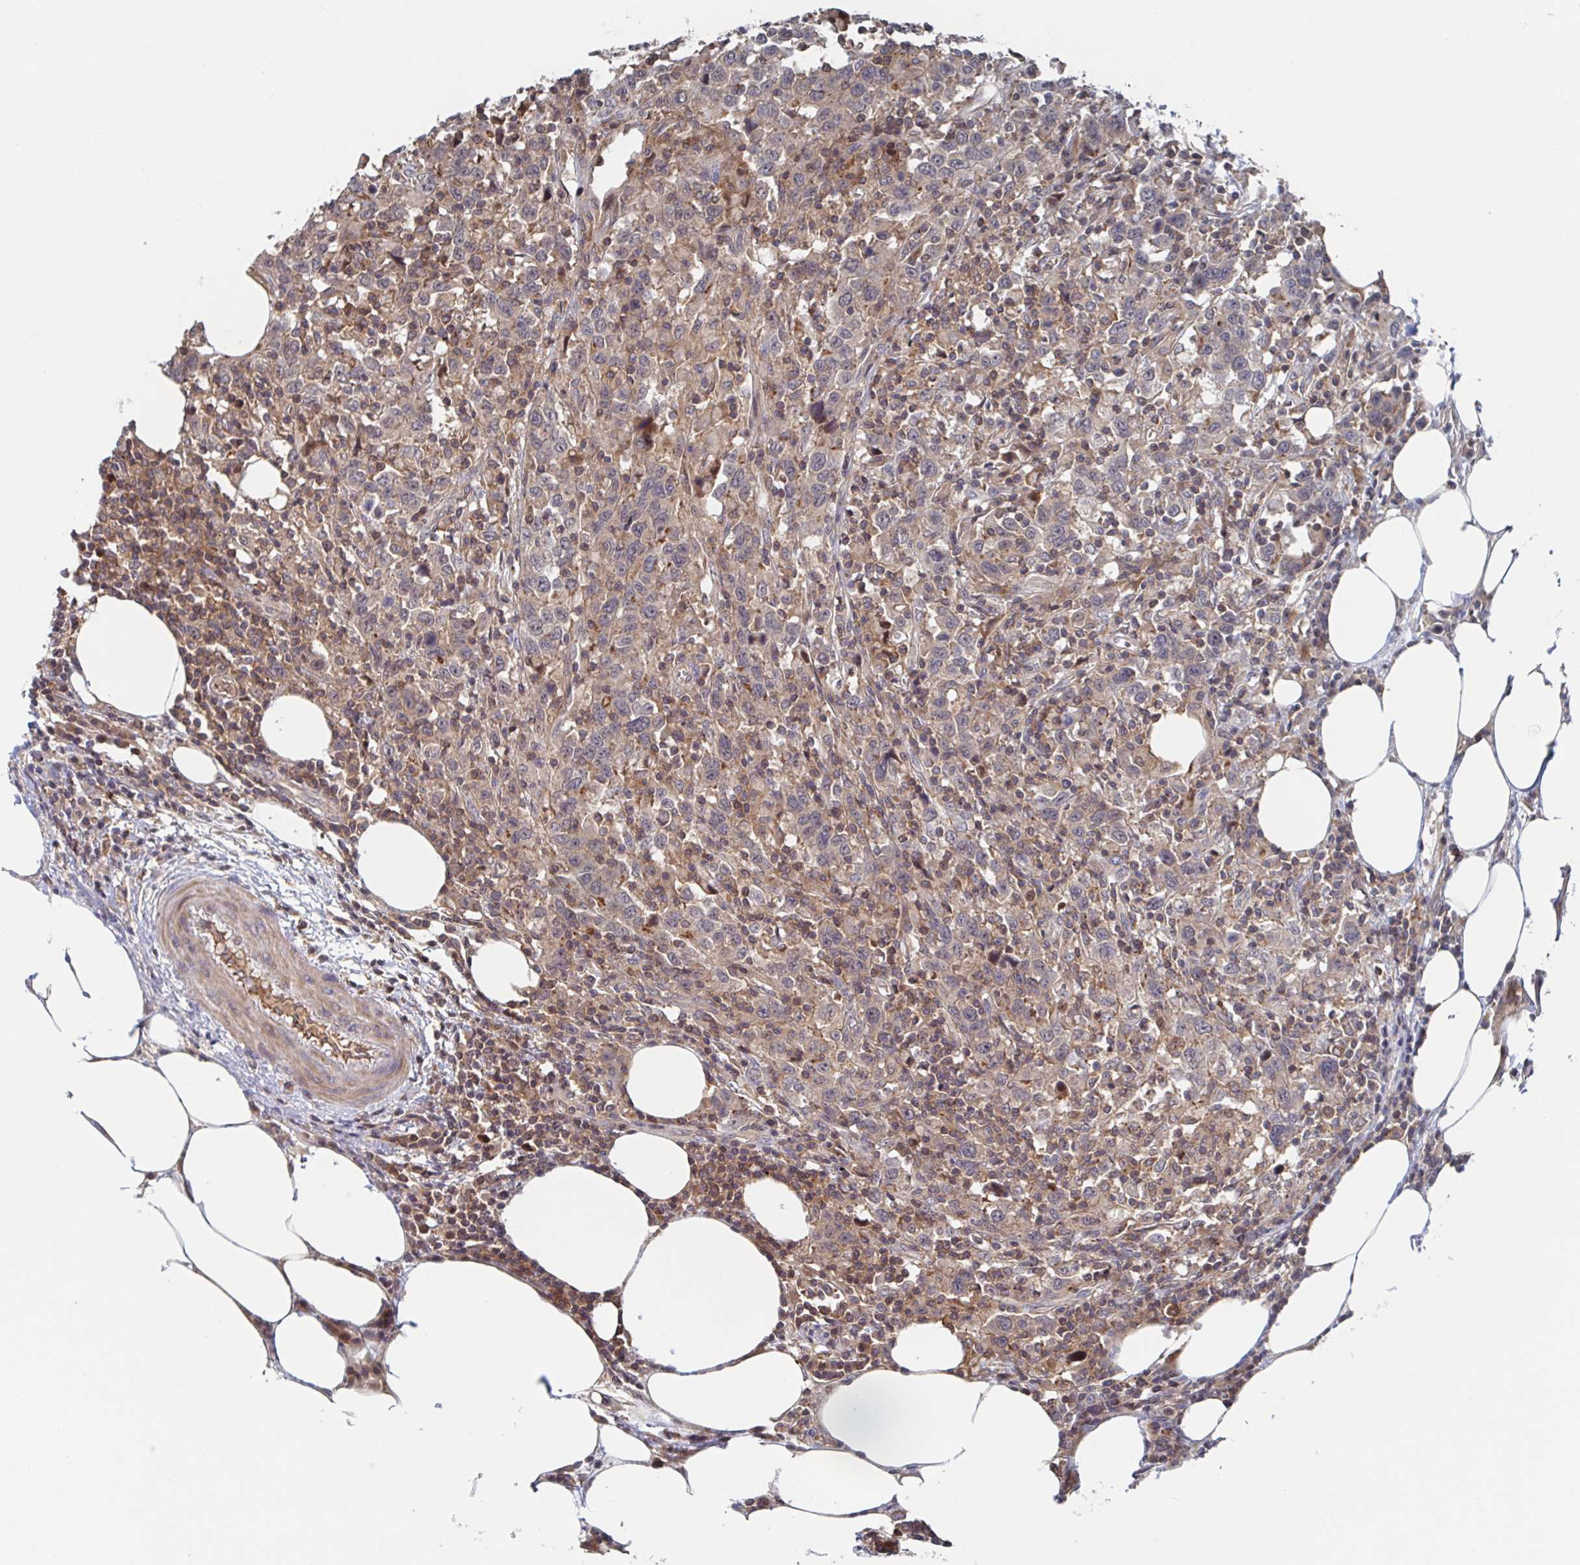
{"staining": {"intensity": "negative", "quantity": "none", "location": "none"}, "tissue": "urothelial cancer", "cell_type": "Tumor cells", "image_type": "cancer", "snomed": [{"axis": "morphology", "description": "Urothelial carcinoma, High grade"}, {"axis": "topography", "description": "Urinary bladder"}], "caption": "DAB (3,3'-diaminobenzidine) immunohistochemical staining of urothelial cancer exhibits no significant expression in tumor cells. (DAB (3,3'-diaminobenzidine) immunohistochemistry visualized using brightfield microscopy, high magnification).", "gene": "DHRS12", "patient": {"sex": "male", "age": 61}}